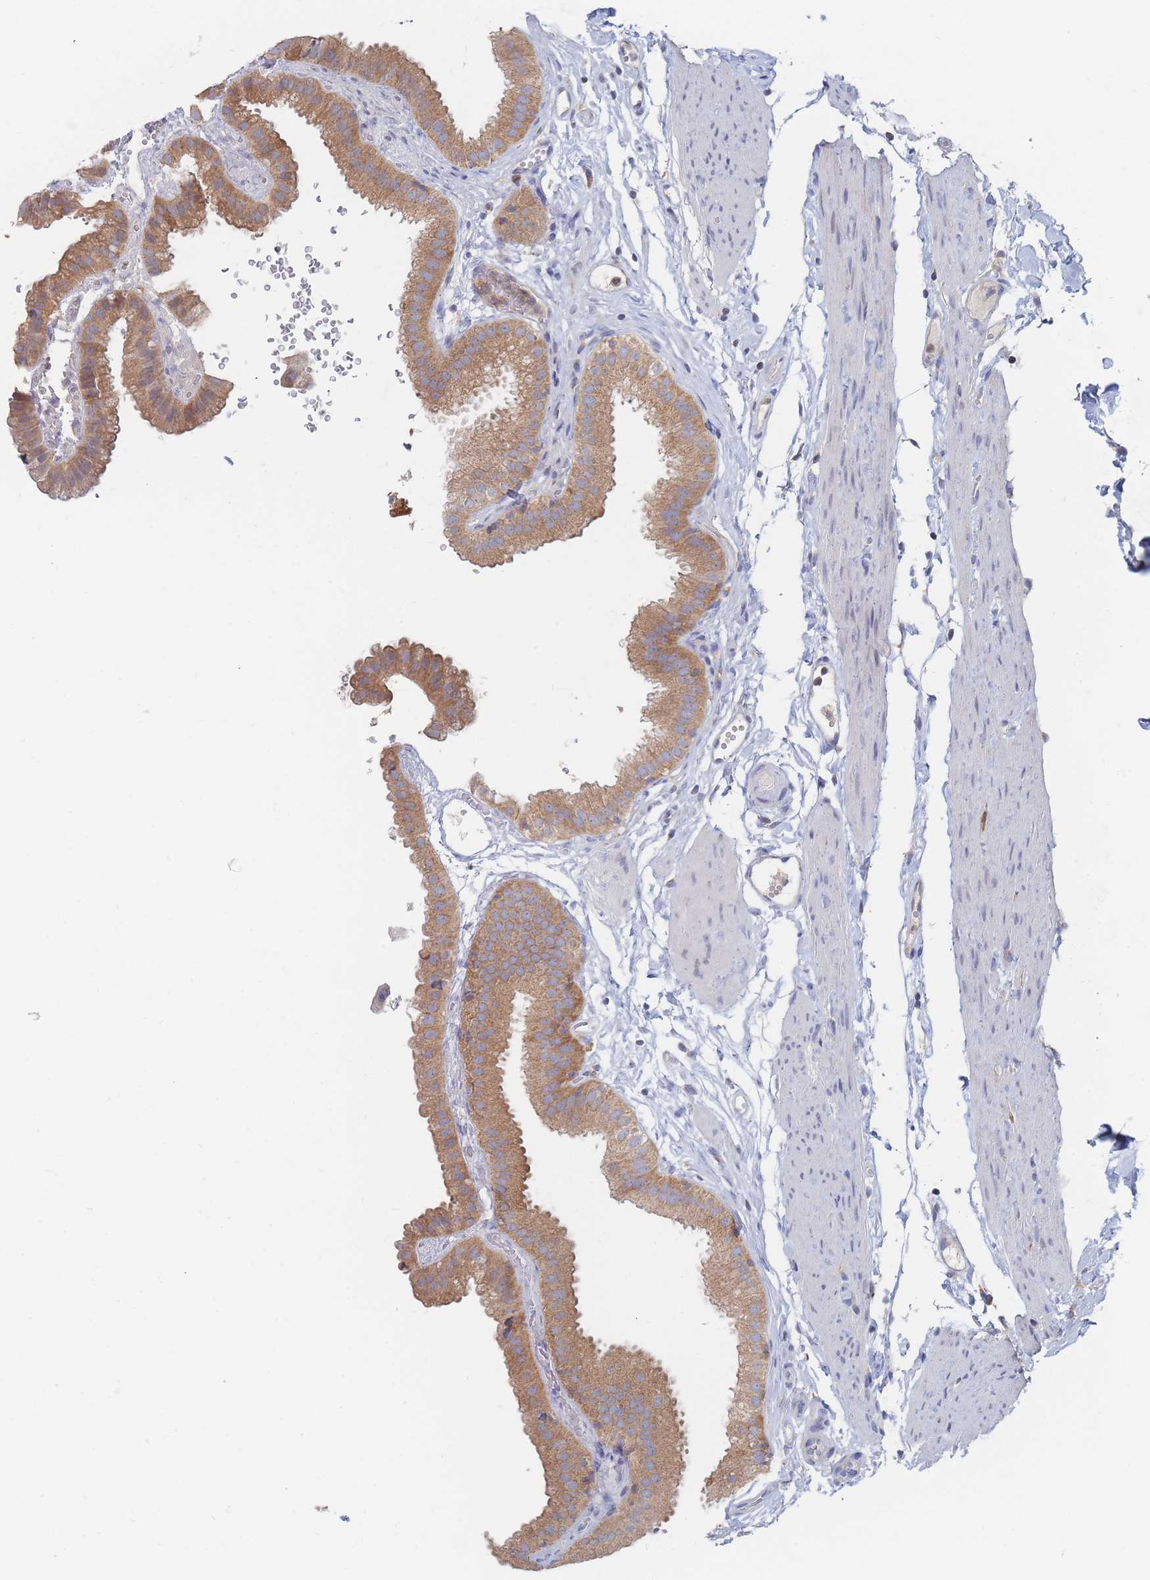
{"staining": {"intensity": "moderate", "quantity": ">75%", "location": "cytoplasmic/membranous"}, "tissue": "gallbladder", "cell_type": "Glandular cells", "image_type": "normal", "snomed": [{"axis": "morphology", "description": "Normal tissue, NOS"}, {"axis": "topography", "description": "Gallbladder"}], "caption": "Immunohistochemistry (IHC) (DAB) staining of benign gallbladder demonstrates moderate cytoplasmic/membranous protein expression in approximately >75% of glandular cells.", "gene": "PPP6C", "patient": {"sex": "female", "age": 61}}